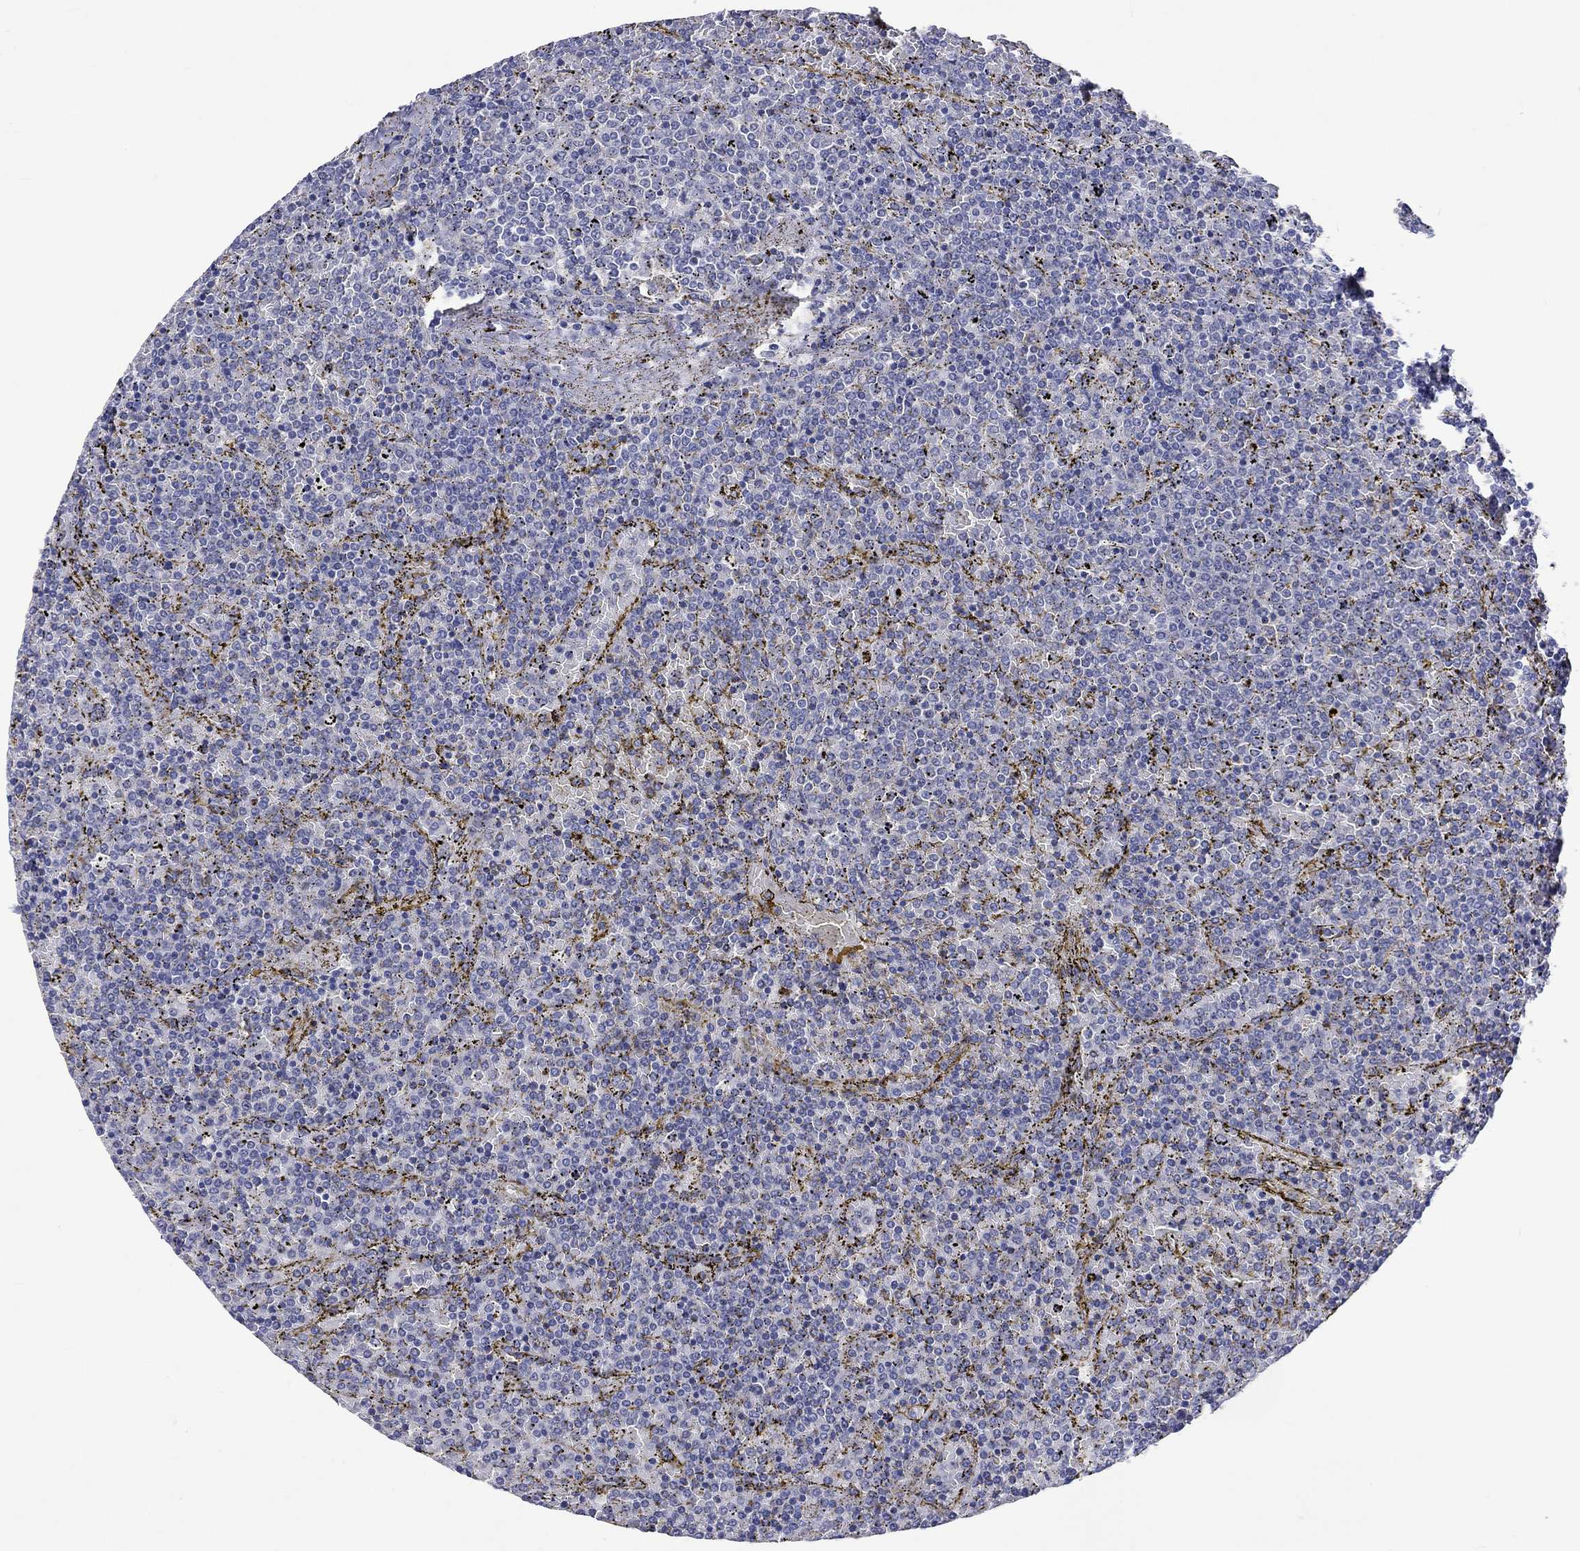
{"staining": {"intensity": "negative", "quantity": "none", "location": "none"}, "tissue": "lymphoma", "cell_type": "Tumor cells", "image_type": "cancer", "snomed": [{"axis": "morphology", "description": "Malignant lymphoma, non-Hodgkin's type, Low grade"}, {"axis": "topography", "description": "Spleen"}], "caption": "Immunohistochemistry of human low-grade malignant lymphoma, non-Hodgkin's type displays no staining in tumor cells.", "gene": "CERS1", "patient": {"sex": "female", "age": 77}}